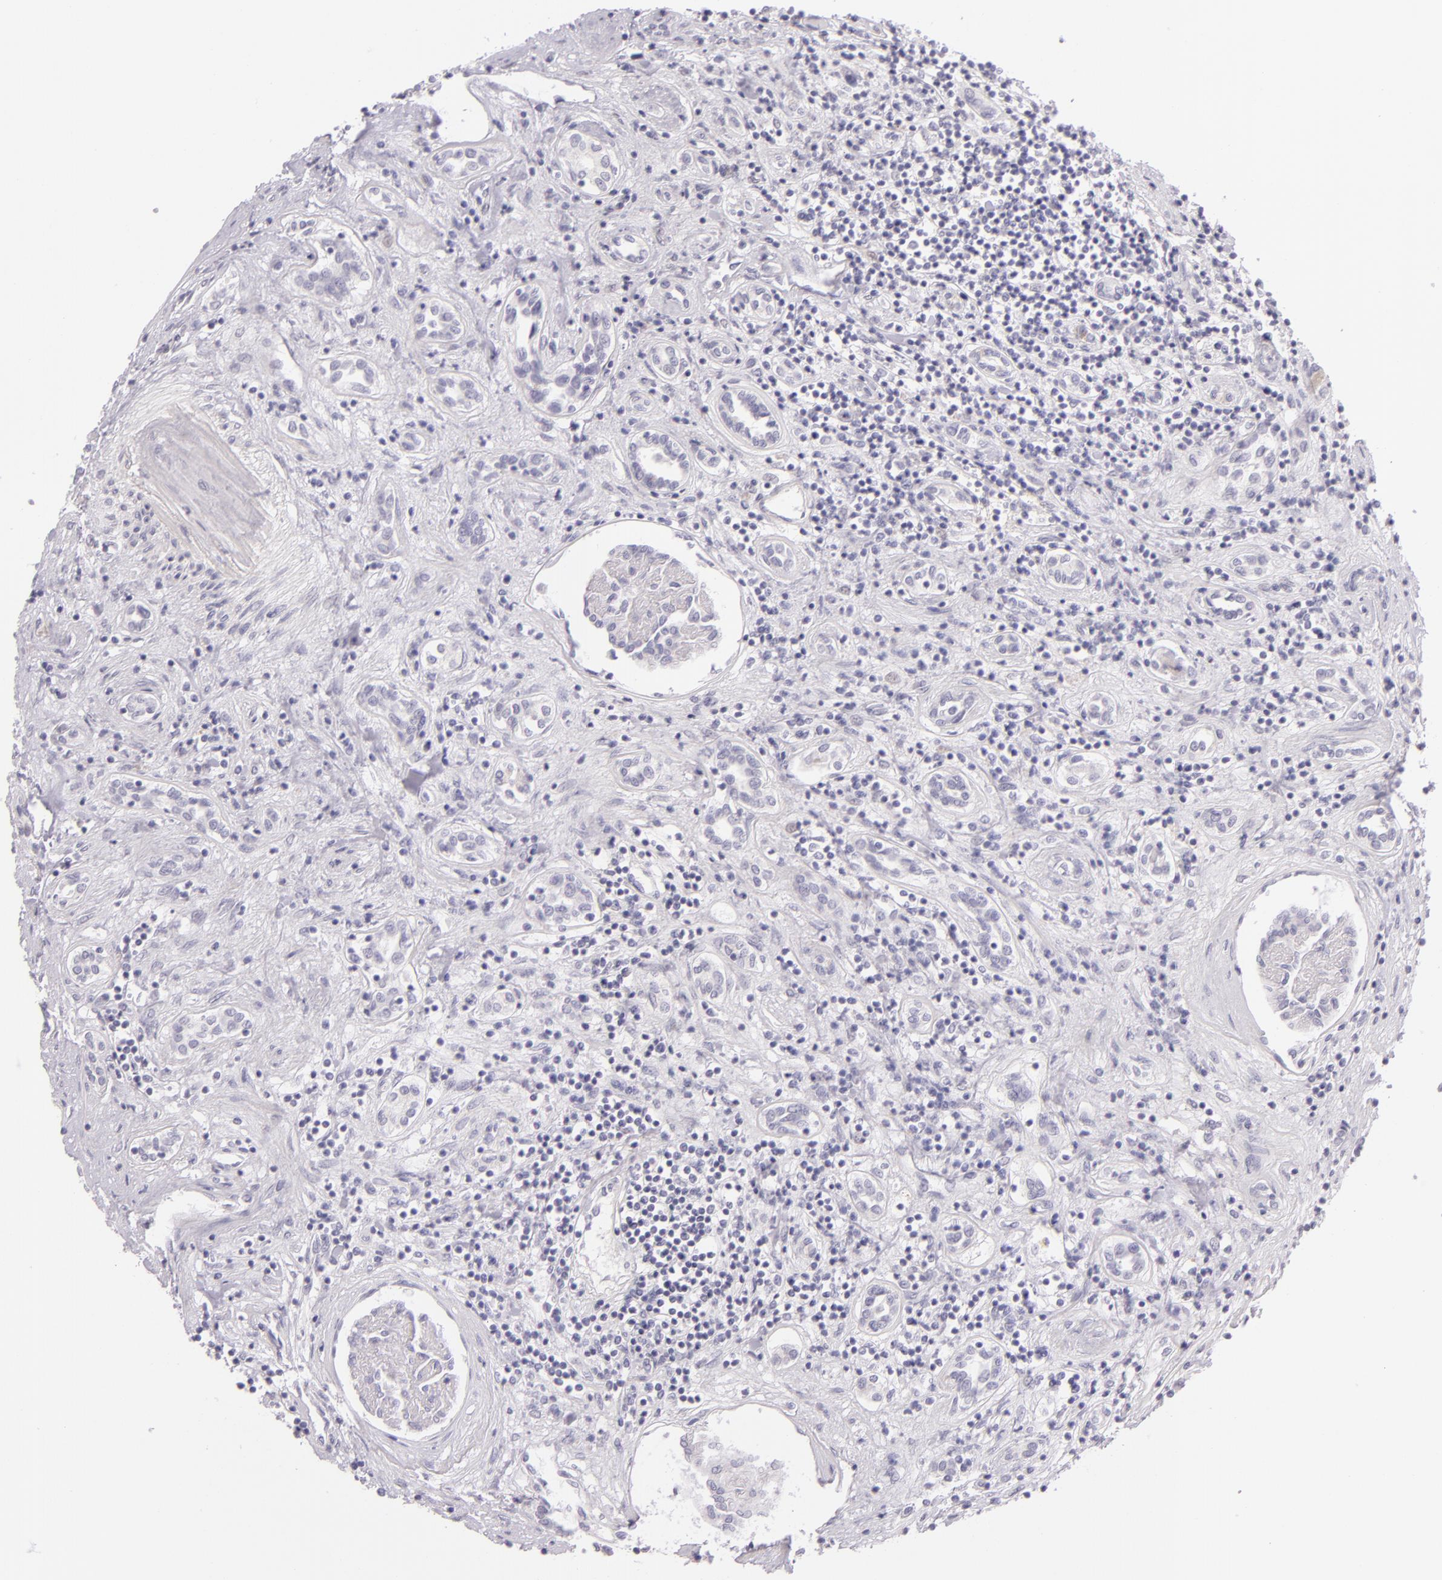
{"staining": {"intensity": "negative", "quantity": "none", "location": "none"}, "tissue": "renal cancer", "cell_type": "Tumor cells", "image_type": "cancer", "snomed": [{"axis": "morphology", "description": "Adenocarcinoma, NOS"}, {"axis": "topography", "description": "Kidney"}], "caption": "Renal cancer was stained to show a protein in brown. There is no significant positivity in tumor cells.", "gene": "CBS", "patient": {"sex": "male", "age": 57}}